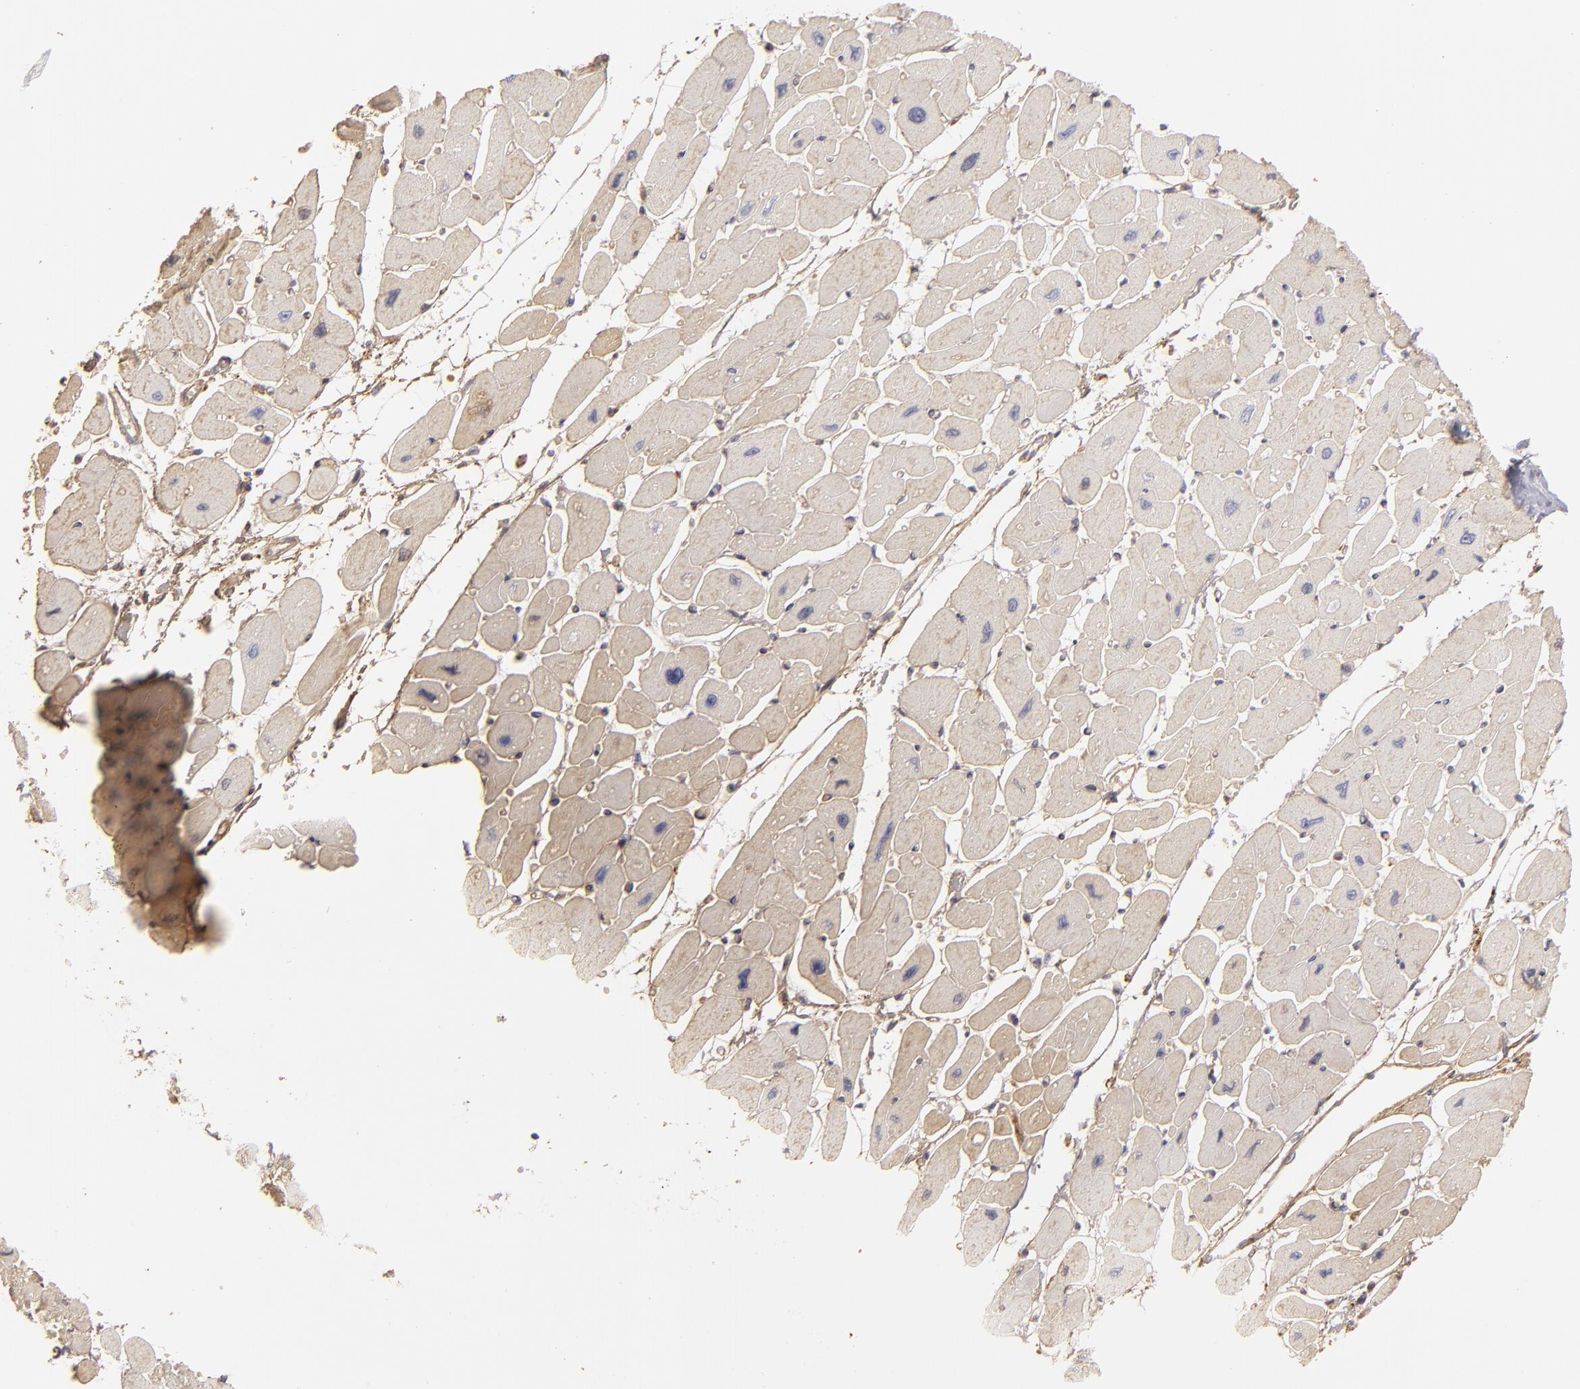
{"staining": {"intensity": "weak", "quantity": ">75%", "location": "cytoplasmic/membranous"}, "tissue": "heart muscle", "cell_type": "Cardiomyocytes", "image_type": "normal", "snomed": [{"axis": "morphology", "description": "Normal tissue, NOS"}, {"axis": "topography", "description": "Heart"}], "caption": "DAB (3,3'-diaminobenzidine) immunohistochemical staining of normal heart muscle reveals weak cytoplasmic/membranous protein expression in about >75% of cardiomyocytes.", "gene": "CFB", "patient": {"sex": "female", "age": 54}}